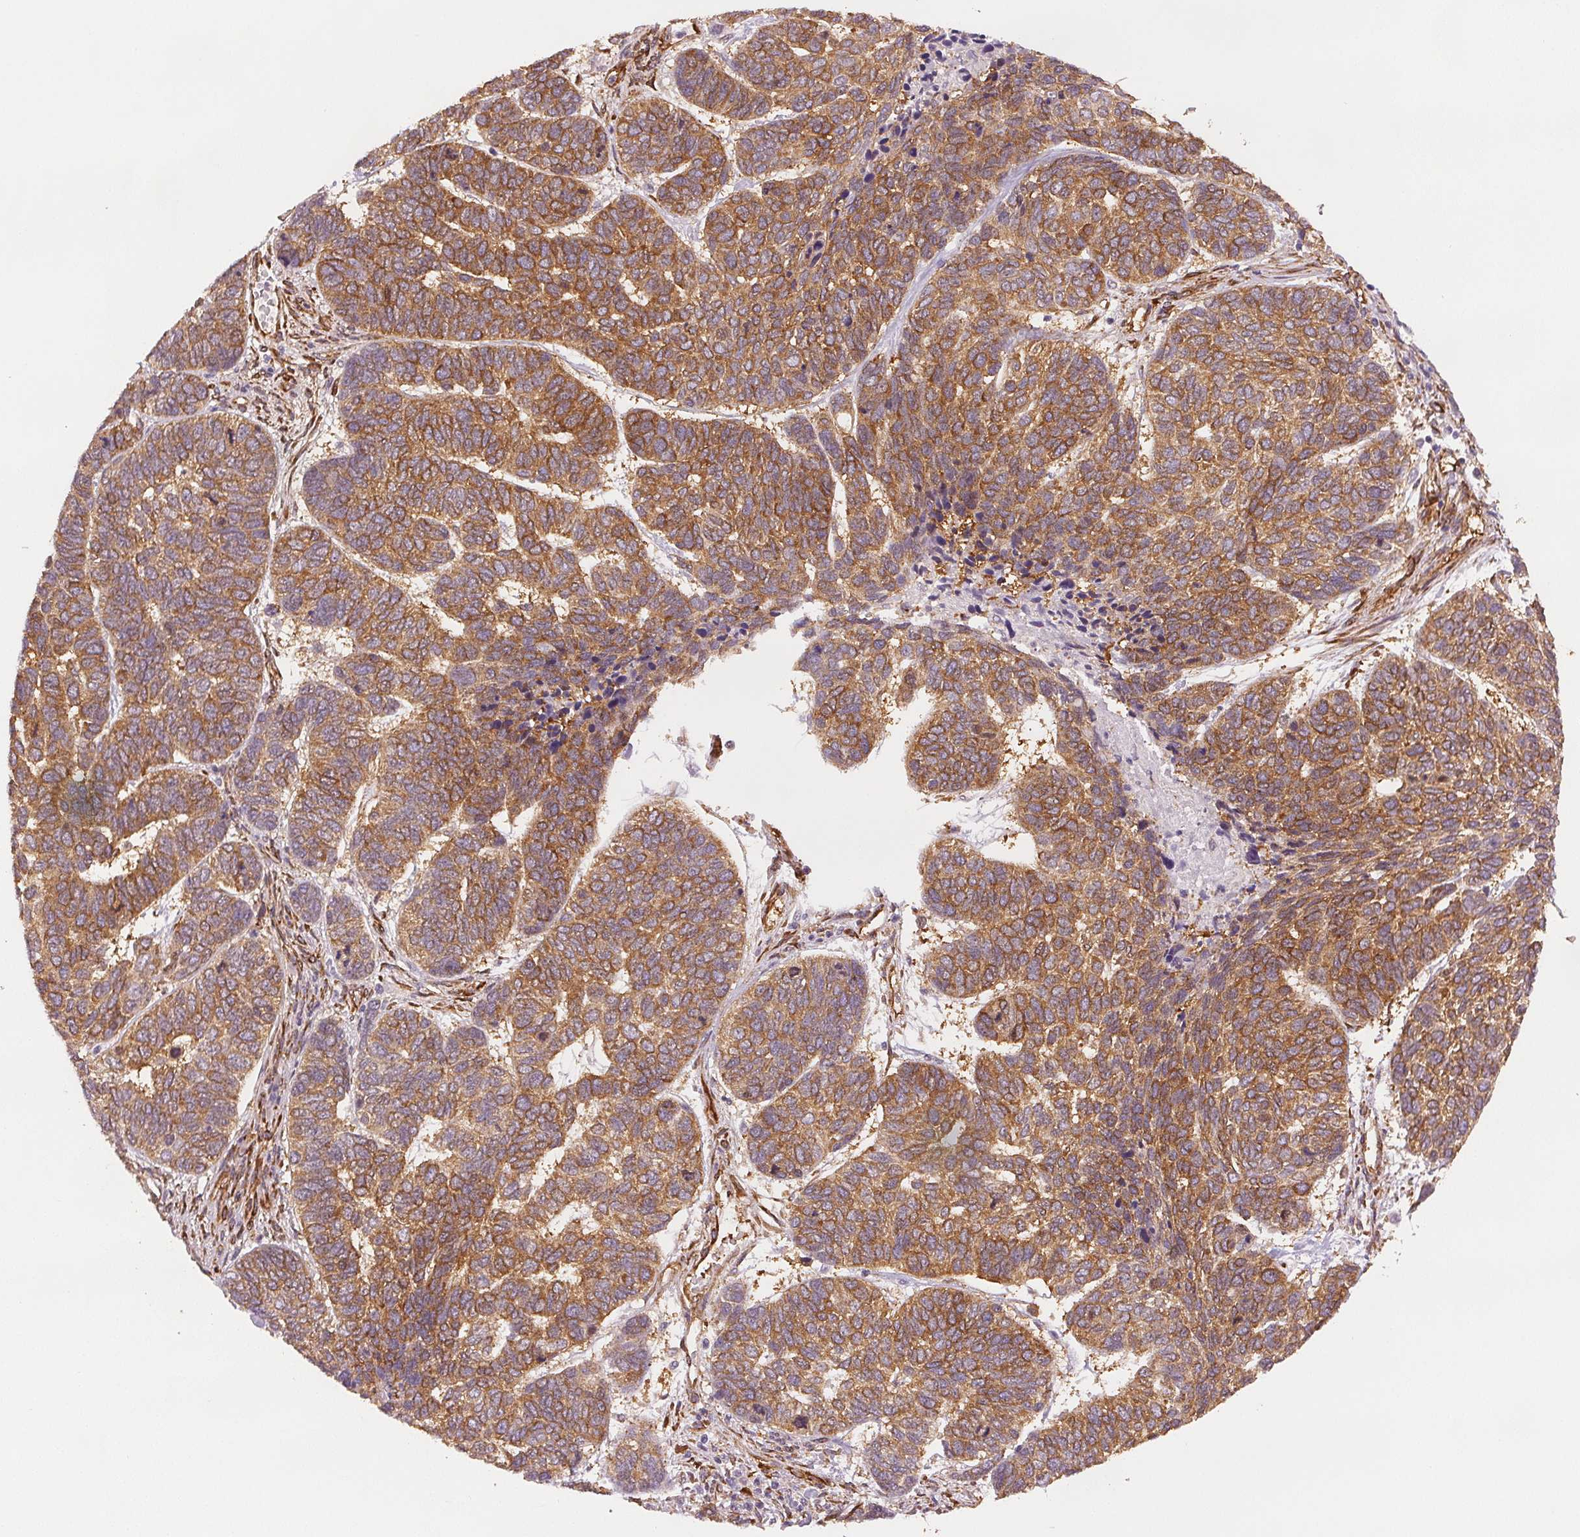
{"staining": {"intensity": "moderate", "quantity": ">75%", "location": "cytoplasmic/membranous"}, "tissue": "skin cancer", "cell_type": "Tumor cells", "image_type": "cancer", "snomed": [{"axis": "morphology", "description": "Basal cell carcinoma"}, {"axis": "topography", "description": "Skin"}], "caption": "IHC micrograph of skin cancer (basal cell carcinoma) stained for a protein (brown), which exhibits medium levels of moderate cytoplasmic/membranous staining in approximately >75% of tumor cells.", "gene": "DIAPH2", "patient": {"sex": "female", "age": 65}}